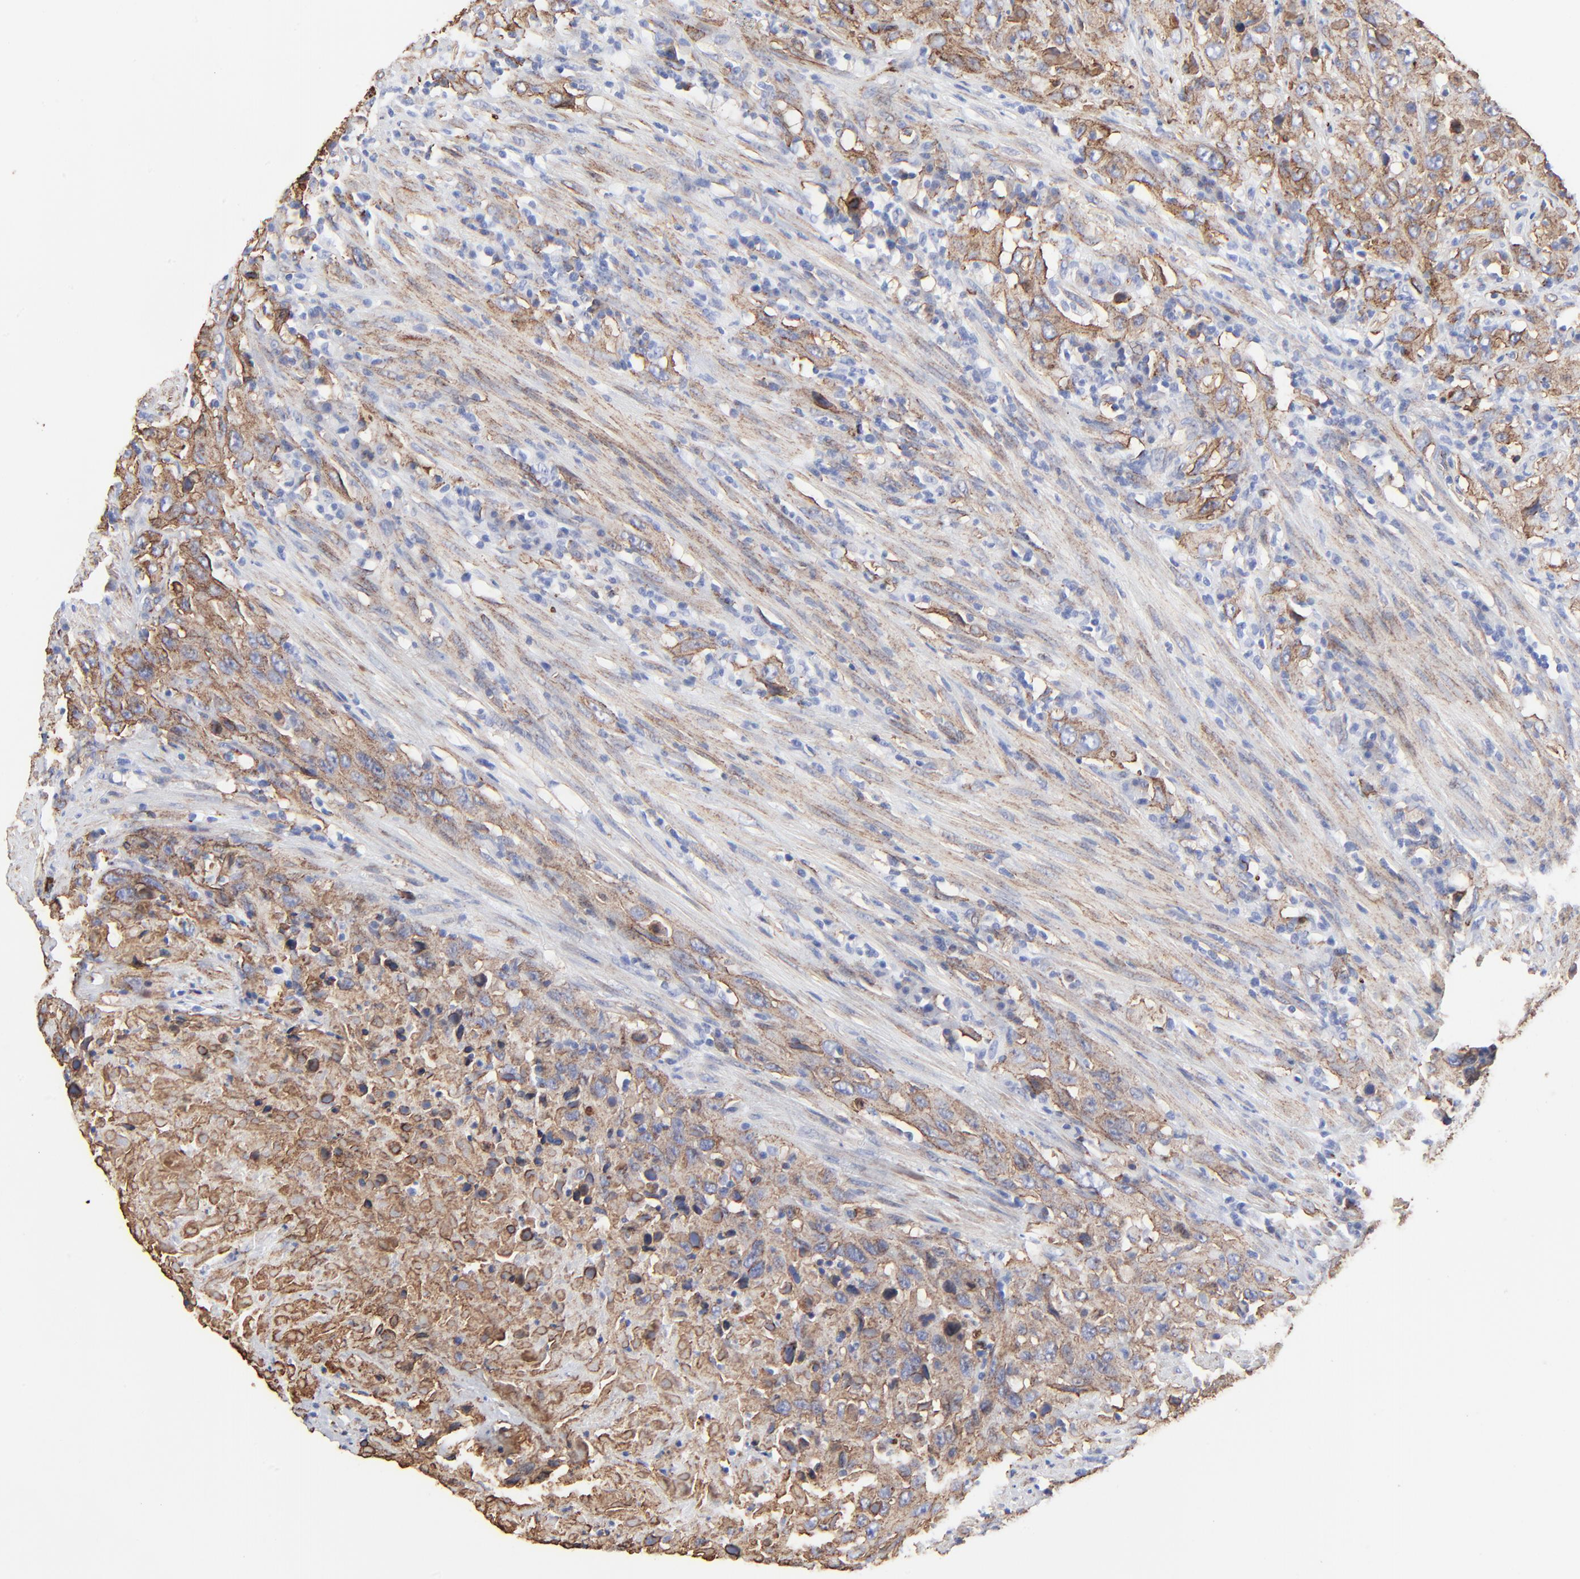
{"staining": {"intensity": "moderate", "quantity": ">75%", "location": "cytoplasmic/membranous"}, "tissue": "urothelial cancer", "cell_type": "Tumor cells", "image_type": "cancer", "snomed": [{"axis": "morphology", "description": "Urothelial carcinoma, High grade"}, {"axis": "topography", "description": "Urinary bladder"}], "caption": "High-grade urothelial carcinoma stained with IHC demonstrates moderate cytoplasmic/membranous expression in approximately >75% of tumor cells.", "gene": "CAV1", "patient": {"sex": "male", "age": 61}}